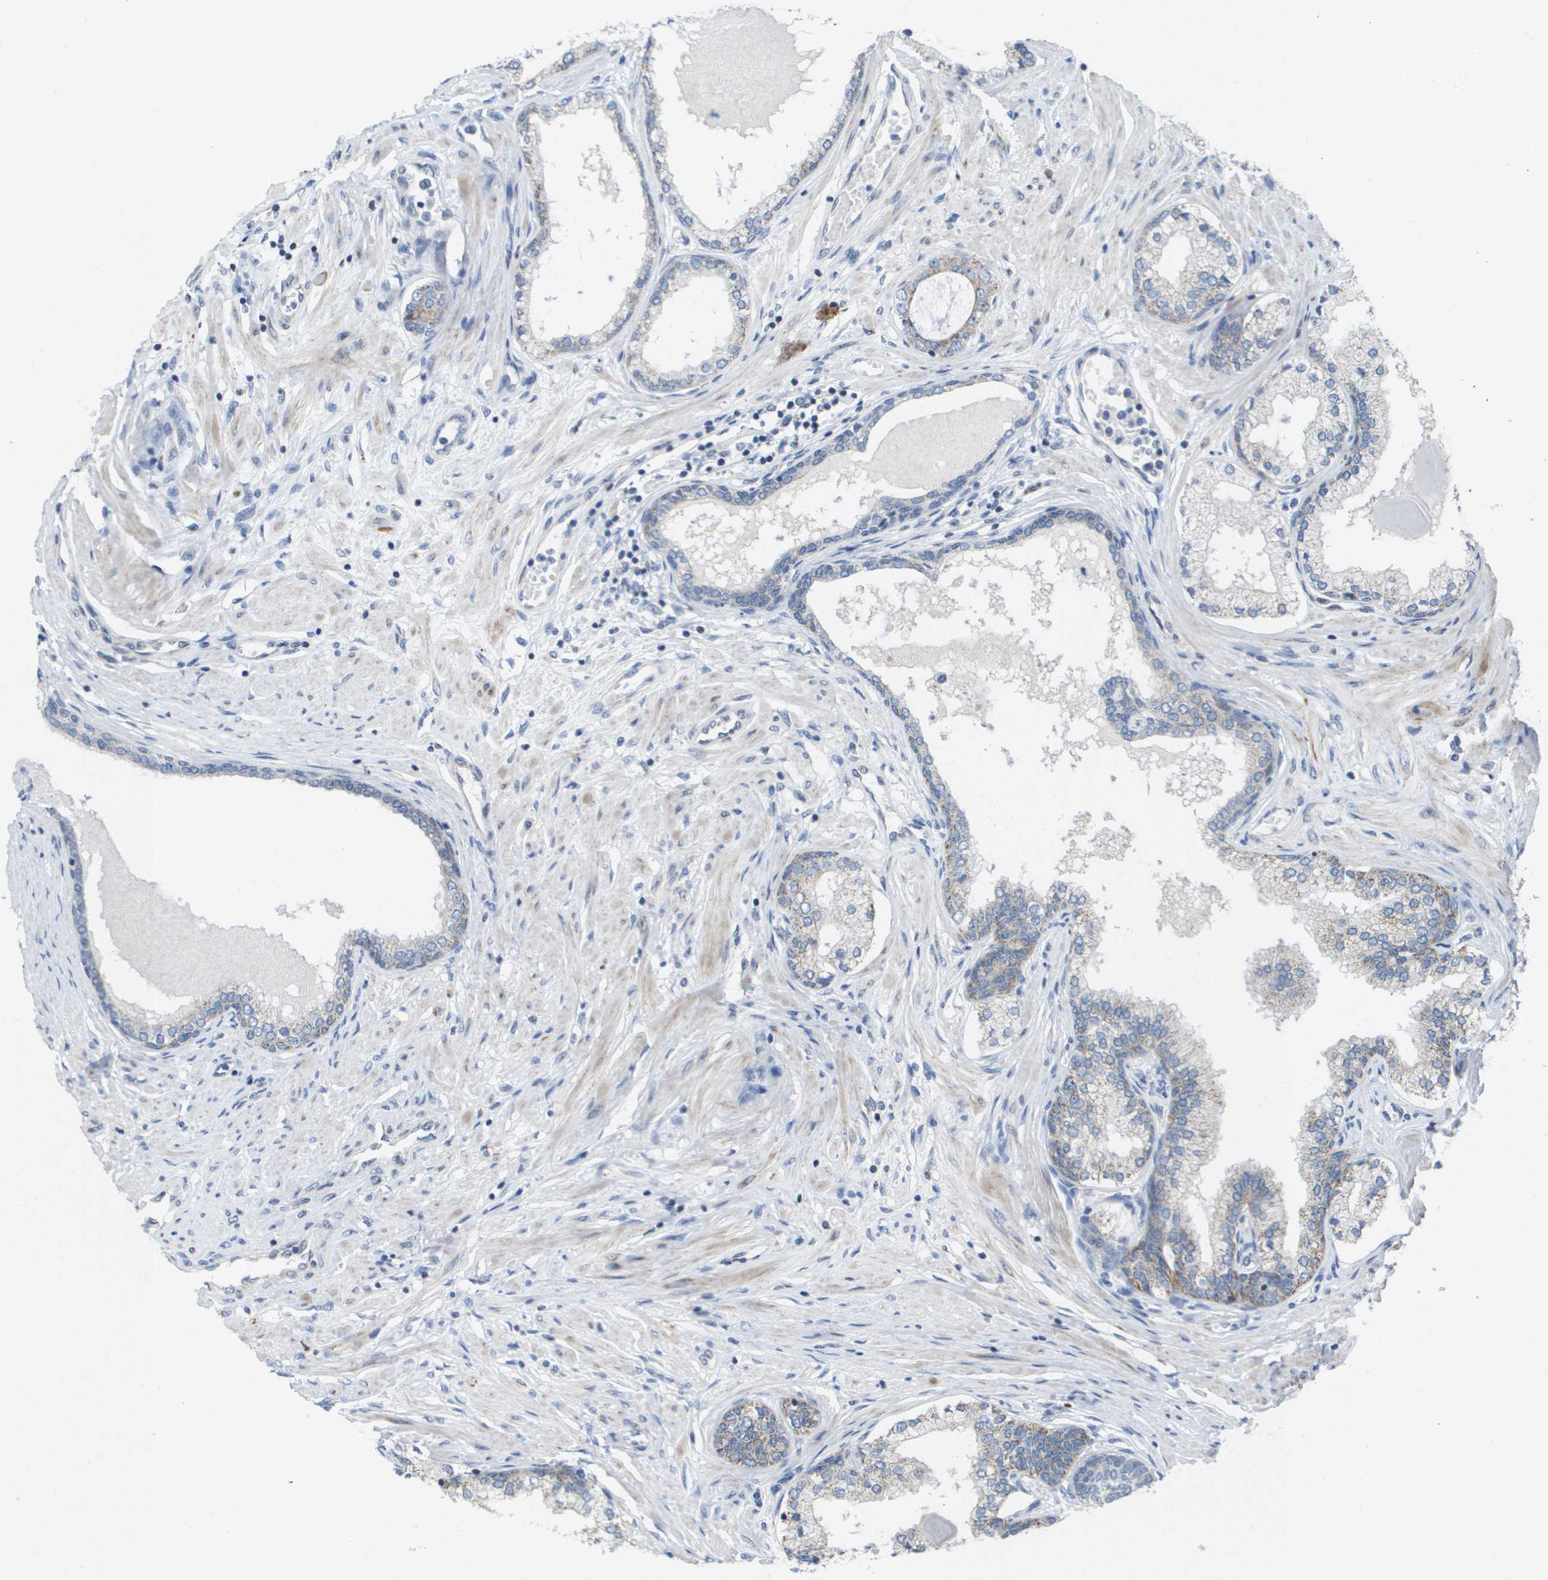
{"staining": {"intensity": "moderate", "quantity": "25%-75%", "location": "cytoplasmic/membranous"}, "tissue": "prostate cancer", "cell_type": "Tumor cells", "image_type": "cancer", "snomed": [{"axis": "morphology", "description": "Adenocarcinoma, Low grade"}, {"axis": "topography", "description": "Prostate"}], "caption": "Prostate cancer stained with immunohistochemistry displays moderate cytoplasmic/membranous staining in approximately 25%-75% of tumor cells.", "gene": "TMEM223", "patient": {"sex": "male", "age": 63}}